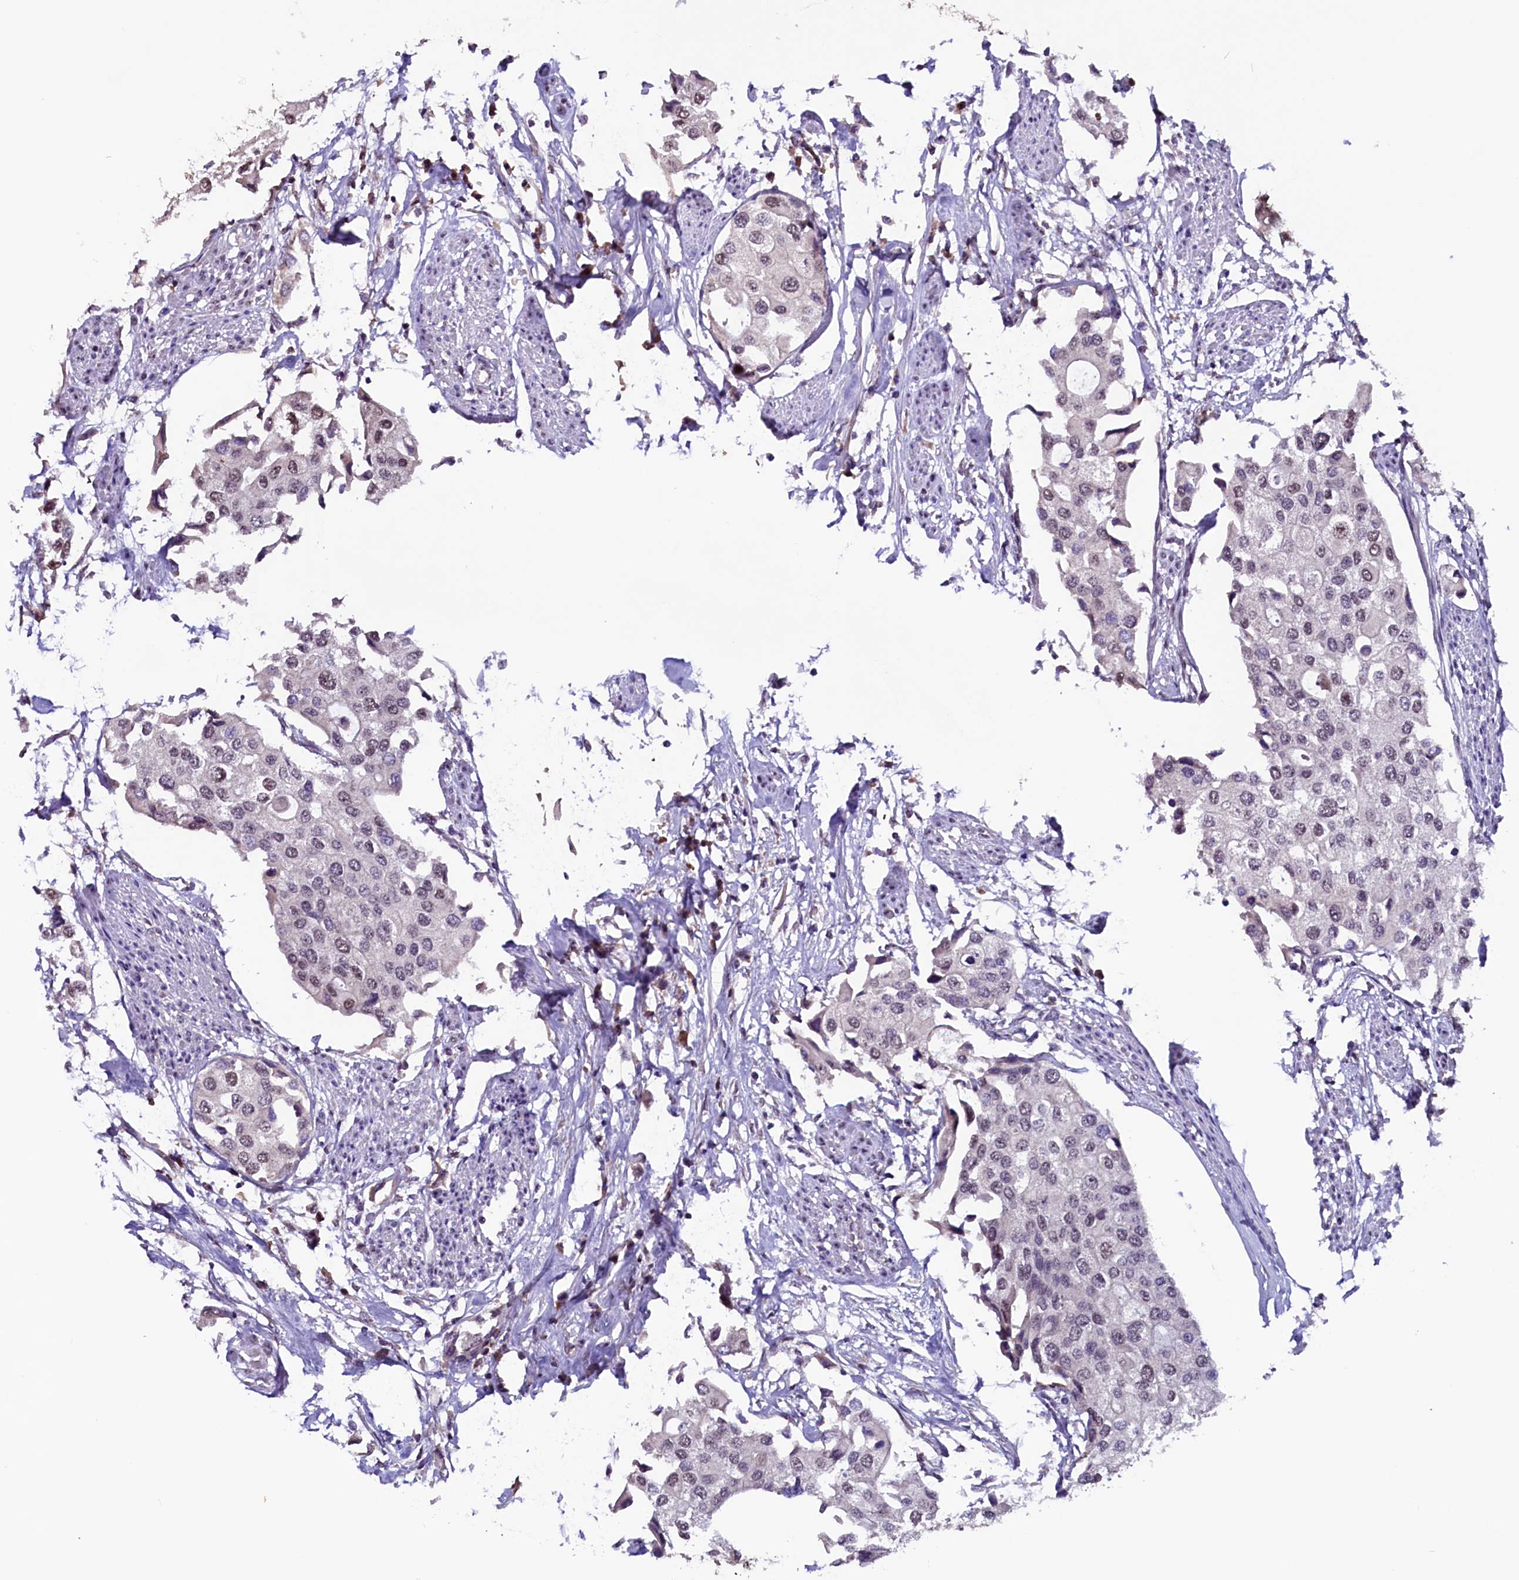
{"staining": {"intensity": "weak", "quantity": "<25%", "location": "nuclear"}, "tissue": "urothelial cancer", "cell_type": "Tumor cells", "image_type": "cancer", "snomed": [{"axis": "morphology", "description": "Urothelial carcinoma, High grade"}, {"axis": "topography", "description": "Urinary bladder"}], "caption": "Urothelial cancer was stained to show a protein in brown. There is no significant expression in tumor cells.", "gene": "RNMT", "patient": {"sex": "male", "age": 64}}